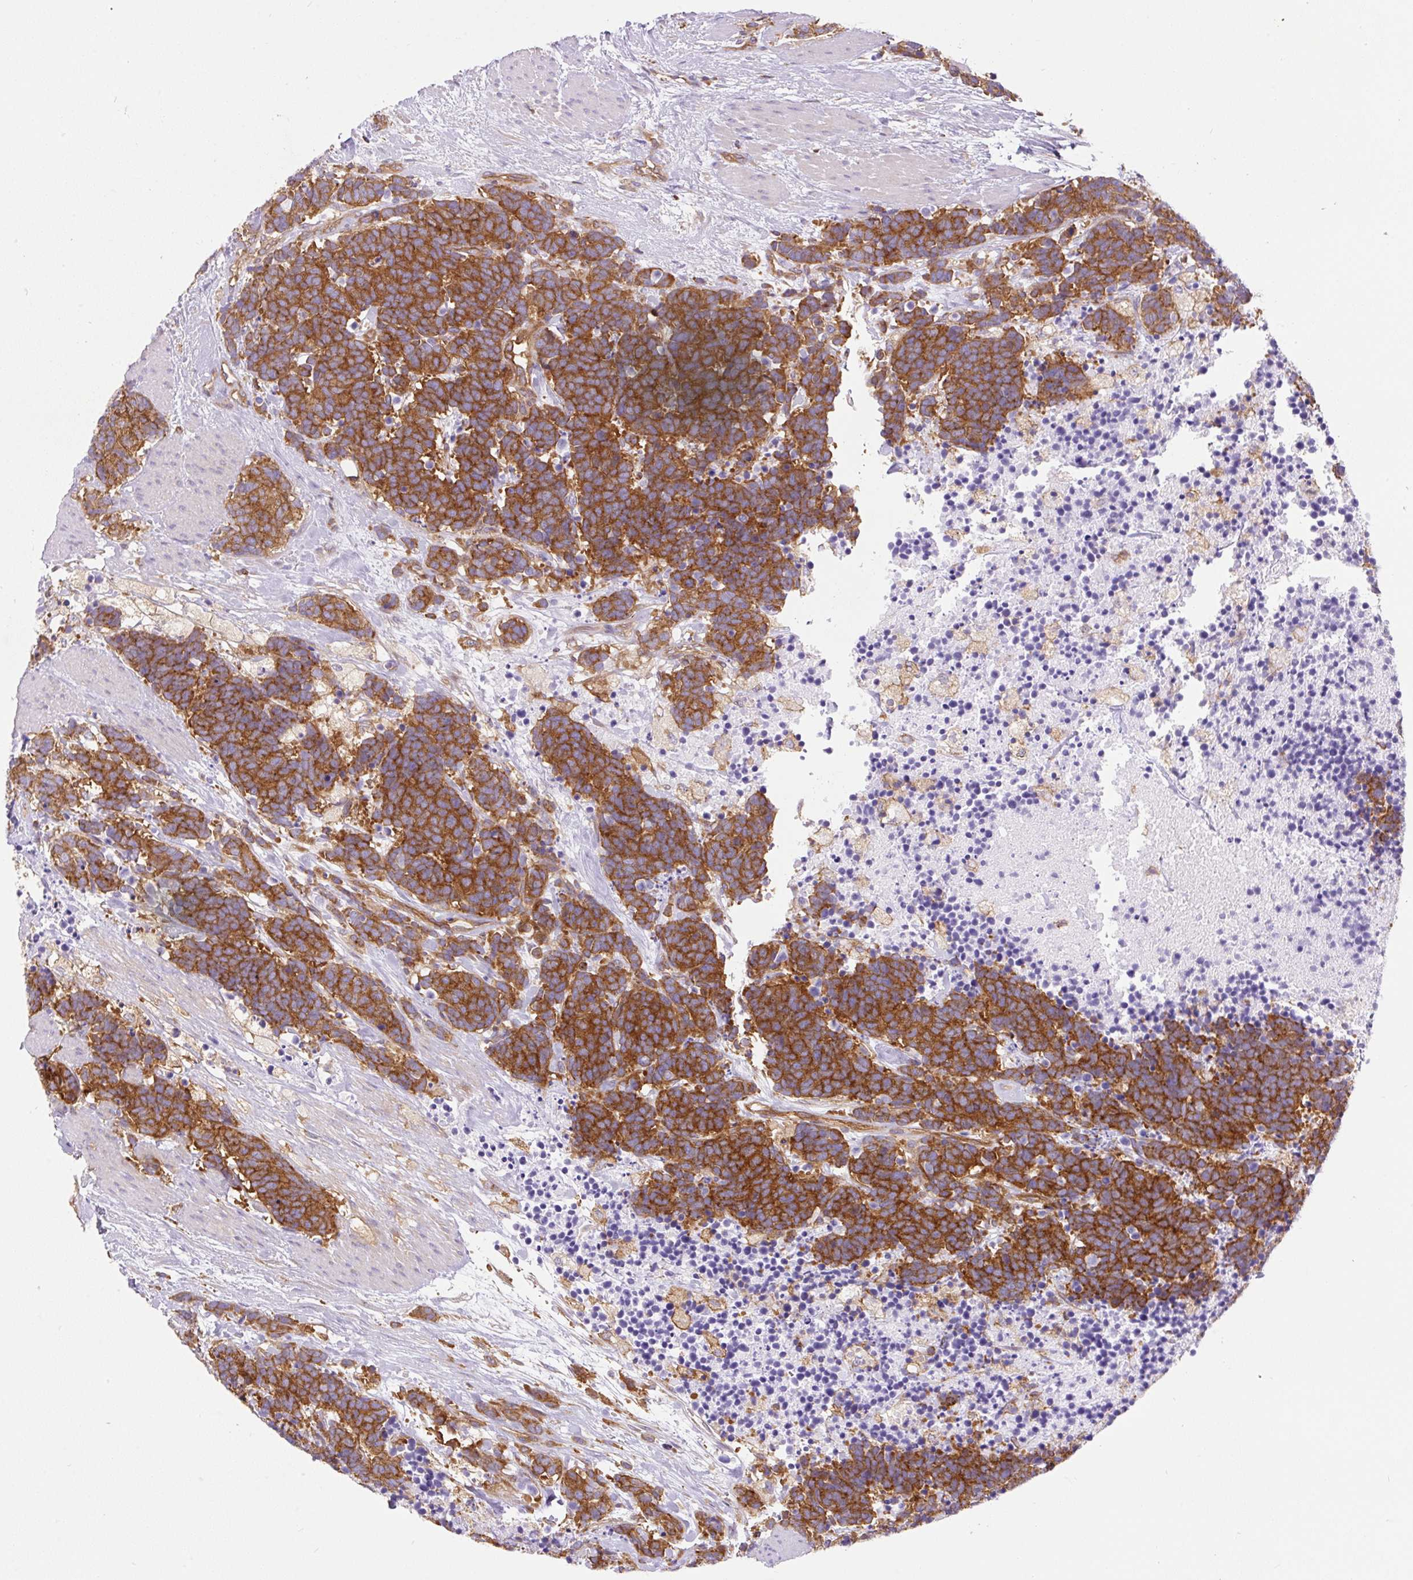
{"staining": {"intensity": "strong", "quantity": ">75%", "location": "cytoplasmic/membranous"}, "tissue": "carcinoid", "cell_type": "Tumor cells", "image_type": "cancer", "snomed": [{"axis": "morphology", "description": "Carcinoma, NOS"}, {"axis": "morphology", "description": "Carcinoid, malignant, NOS"}, {"axis": "topography", "description": "Prostate"}], "caption": "This is a micrograph of IHC staining of carcinoid, which shows strong positivity in the cytoplasmic/membranous of tumor cells.", "gene": "DNM2", "patient": {"sex": "male", "age": 57}}